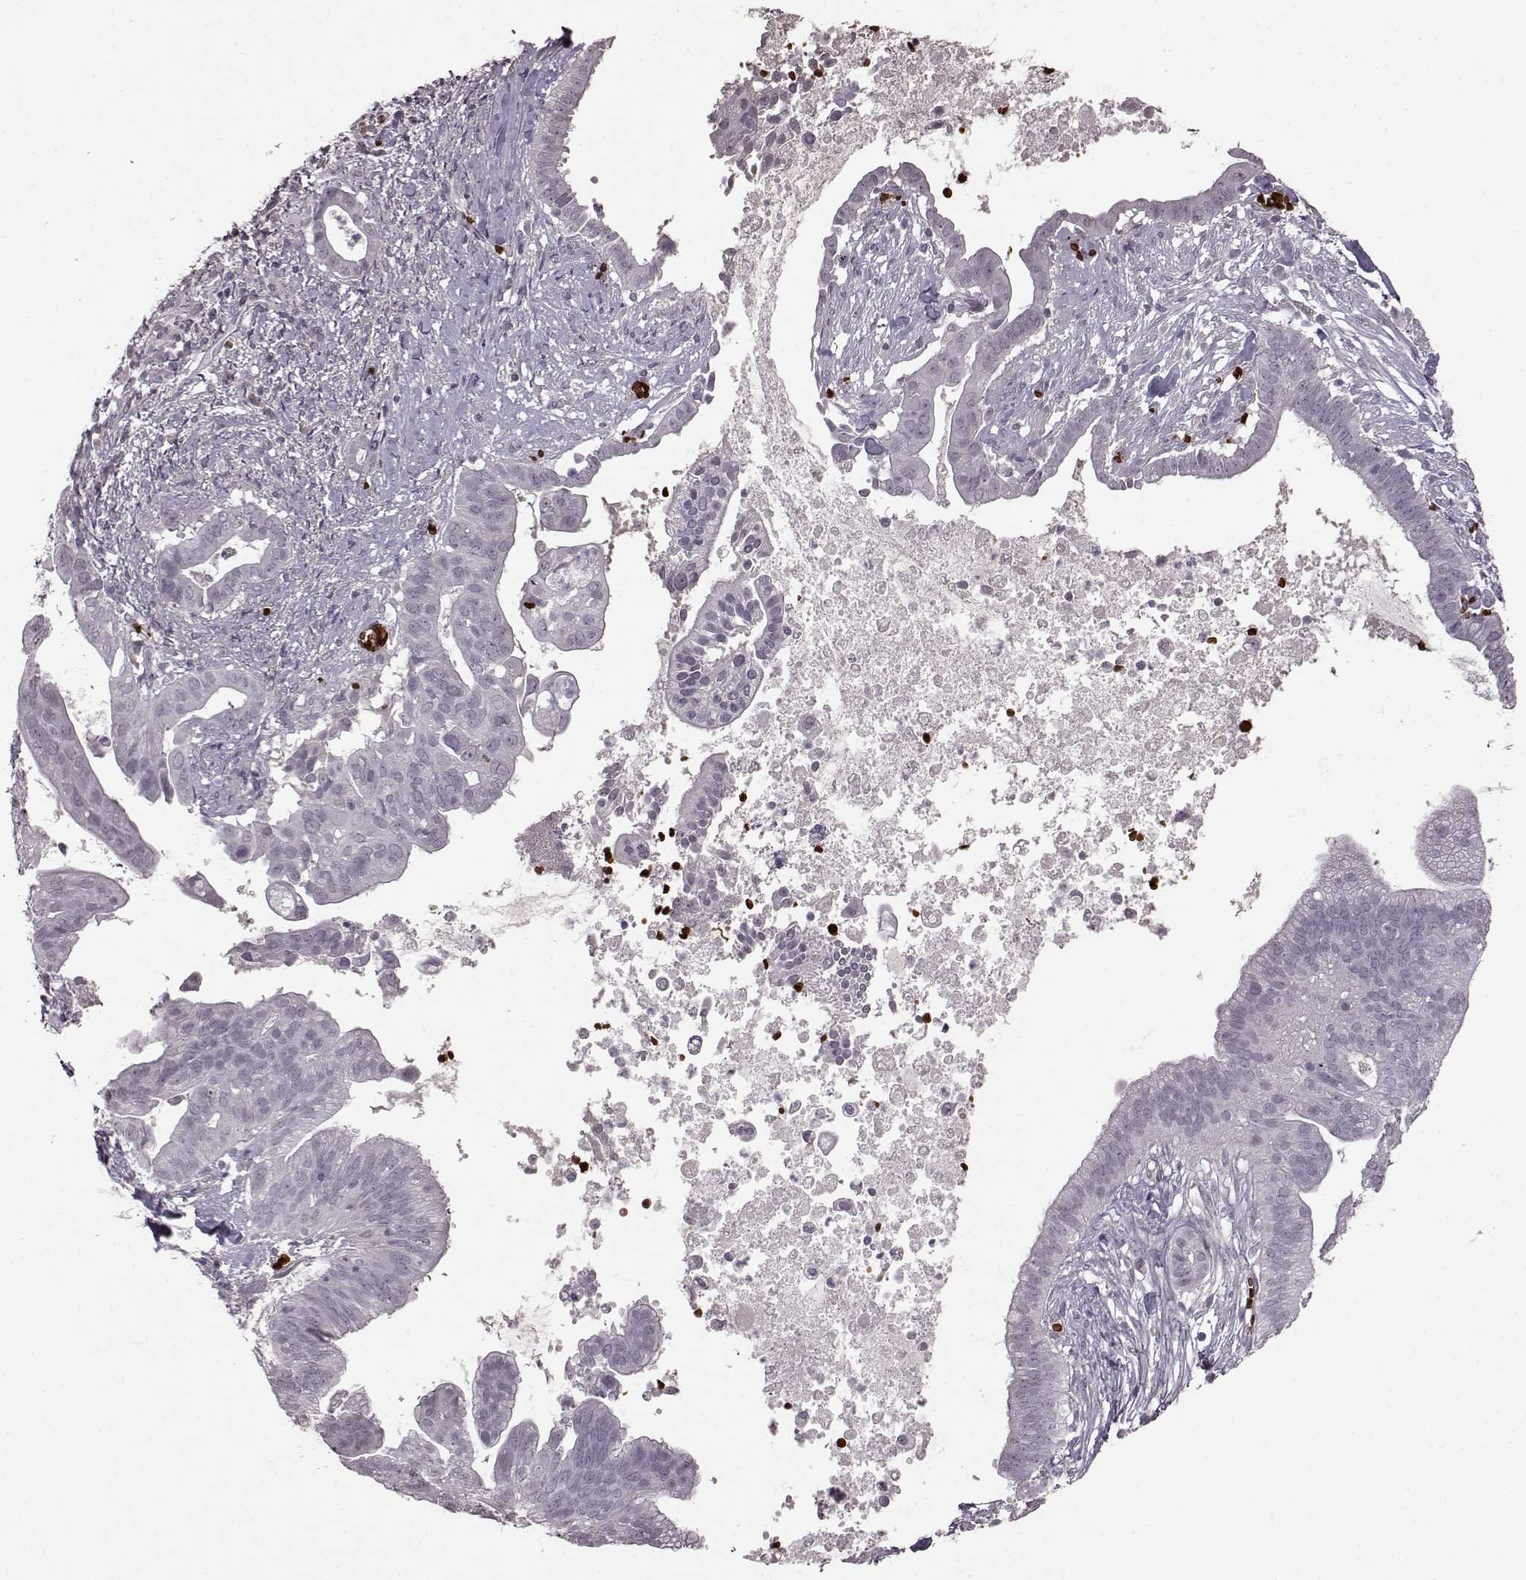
{"staining": {"intensity": "negative", "quantity": "none", "location": "none"}, "tissue": "pancreatic cancer", "cell_type": "Tumor cells", "image_type": "cancer", "snomed": [{"axis": "morphology", "description": "Adenocarcinoma, NOS"}, {"axis": "topography", "description": "Pancreas"}], "caption": "Immunohistochemistry histopathology image of pancreatic cancer (adenocarcinoma) stained for a protein (brown), which shows no positivity in tumor cells. (Immunohistochemistry, brightfield microscopy, high magnification).", "gene": "PROP1", "patient": {"sex": "male", "age": 61}}